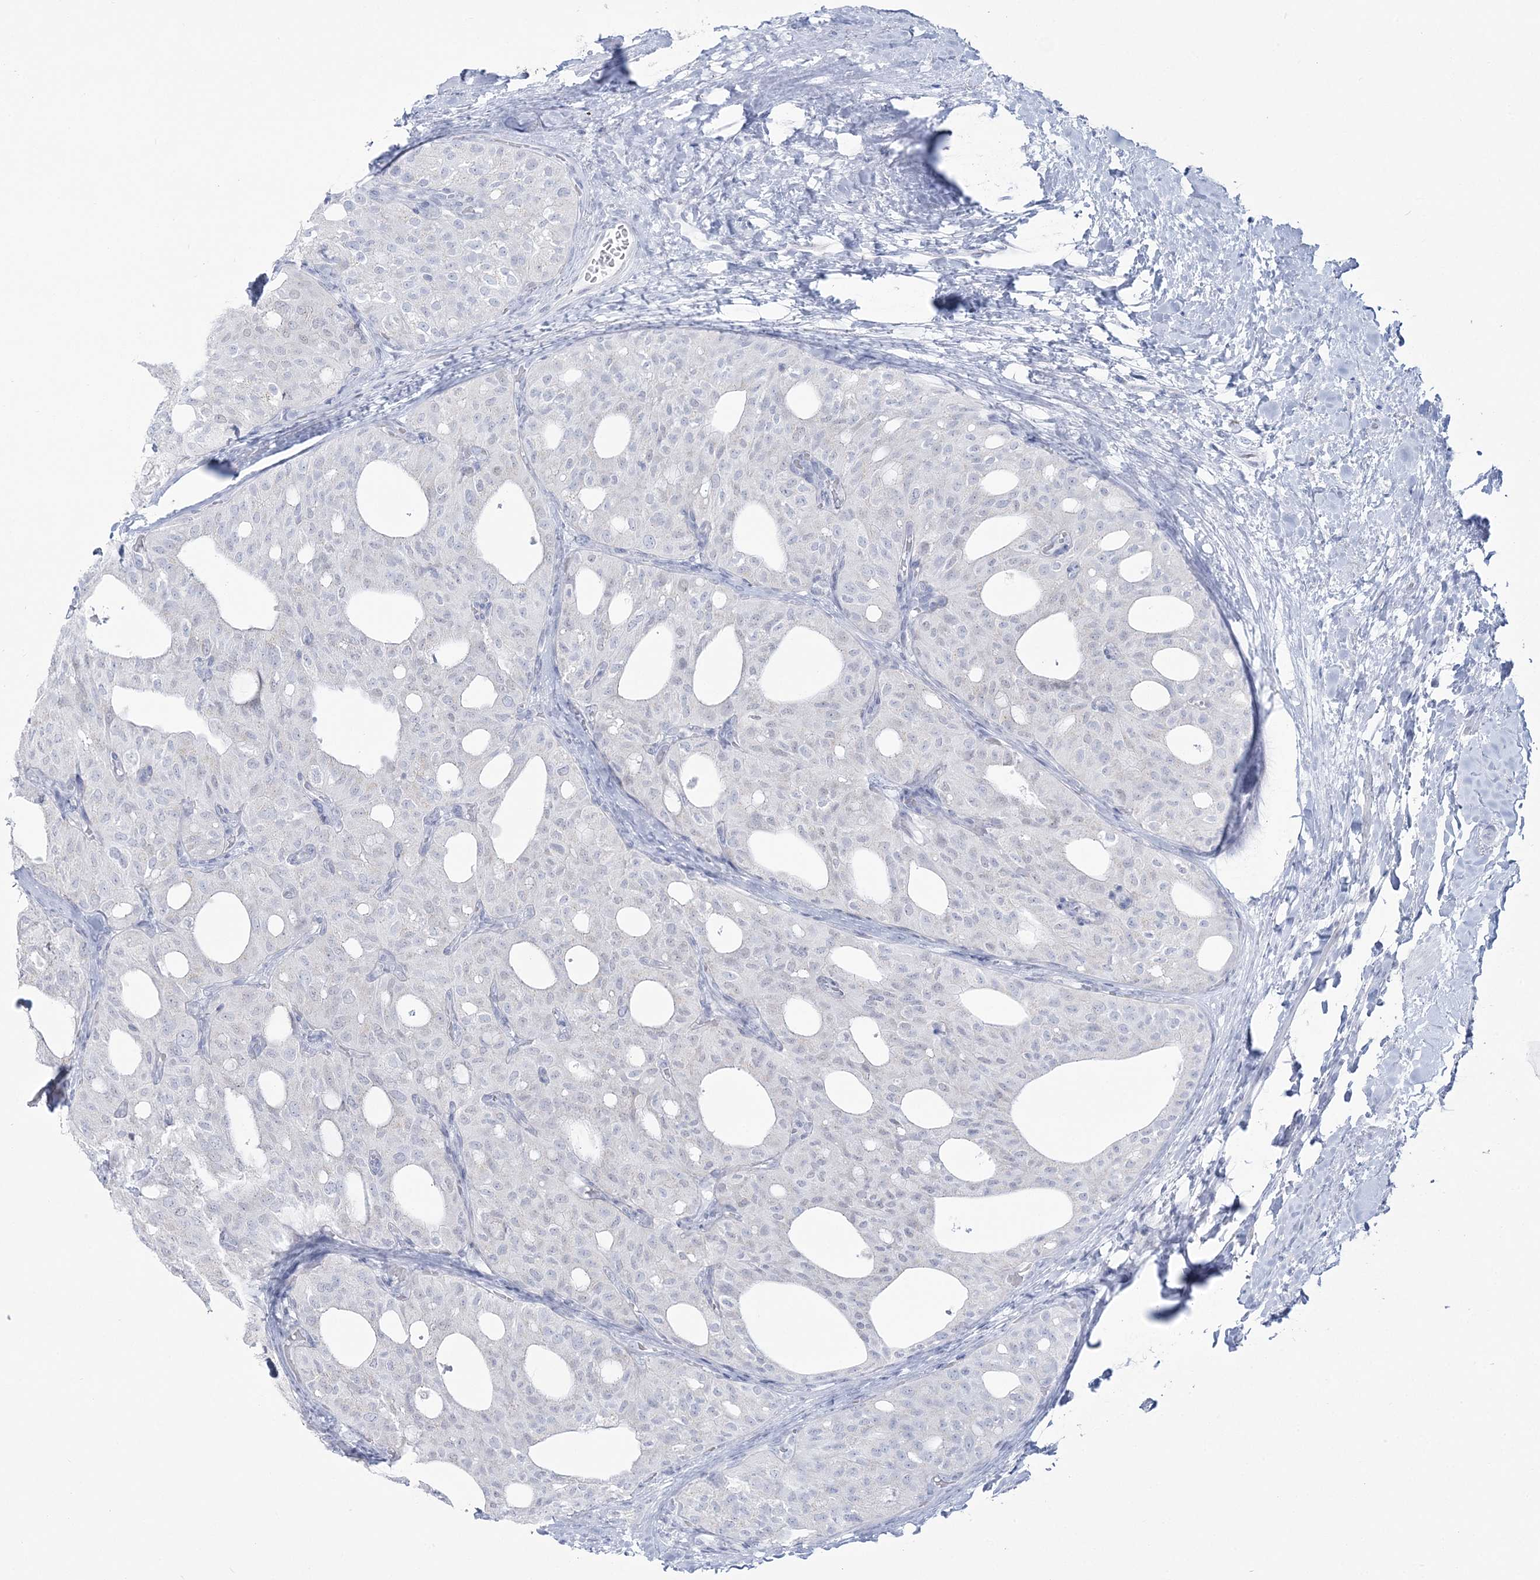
{"staining": {"intensity": "negative", "quantity": "none", "location": "none"}, "tissue": "thyroid cancer", "cell_type": "Tumor cells", "image_type": "cancer", "snomed": [{"axis": "morphology", "description": "Follicular adenoma carcinoma, NOS"}, {"axis": "topography", "description": "Thyroid gland"}], "caption": "This is a micrograph of IHC staining of thyroid follicular adenoma carcinoma, which shows no positivity in tumor cells.", "gene": "ZNF843", "patient": {"sex": "male", "age": 75}}